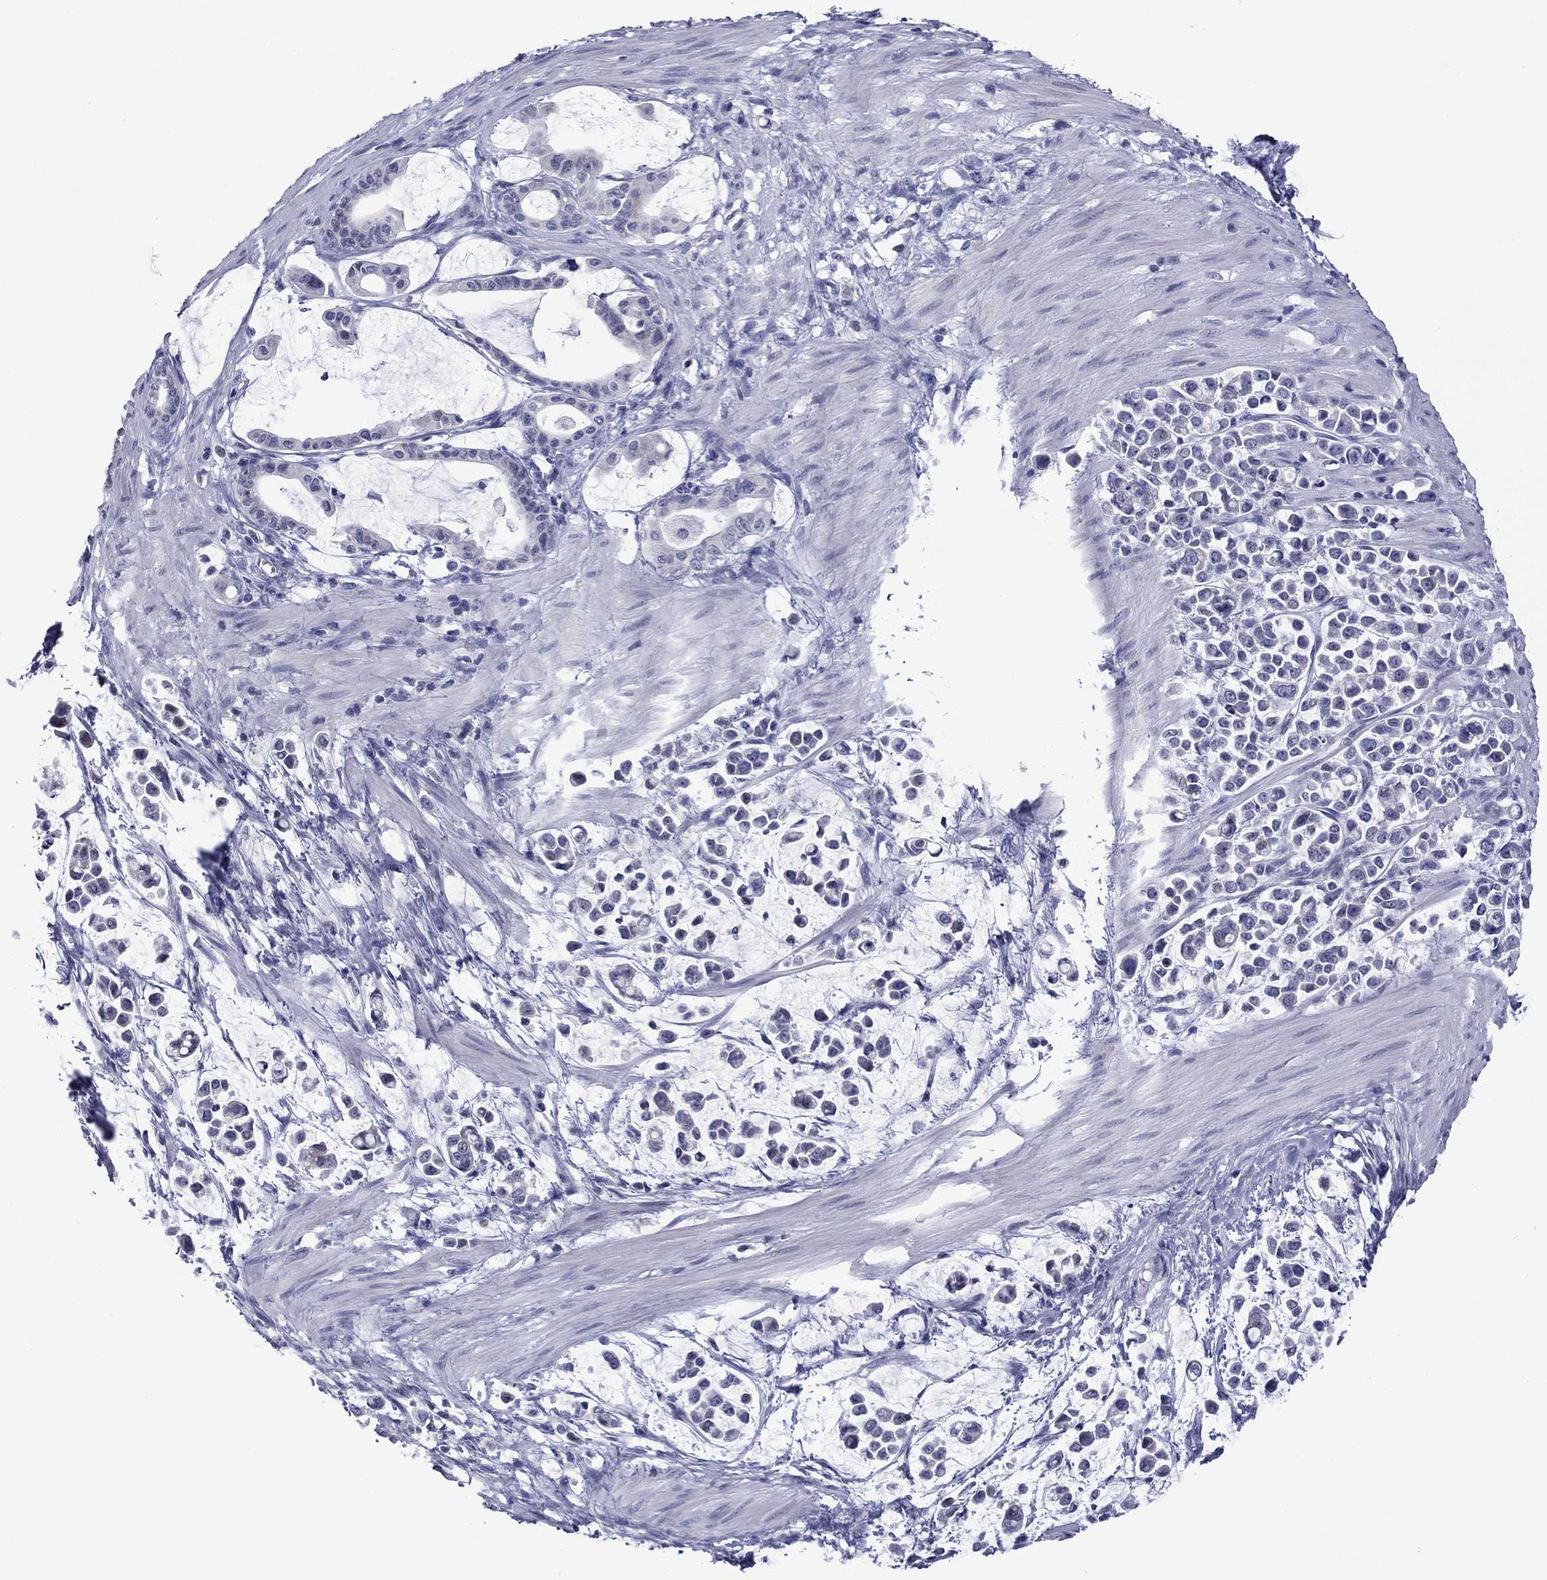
{"staining": {"intensity": "negative", "quantity": "none", "location": "none"}, "tissue": "stomach cancer", "cell_type": "Tumor cells", "image_type": "cancer", "snomed": [{"axis": "morphology", "description": "Adenocarcinoma, NOS"}, {"axis": "topography", "description": "Stomach"}], "caption": "This photomicrograph is of adenocarcinoma (stomach) stained with immunohistochemistry to label a protein in brown with the nuclei are counter-stained blue. There is no positivity in tumor cells.", "gene": "PIWIL1", "patient": {"sex": "male", "age": 82}}